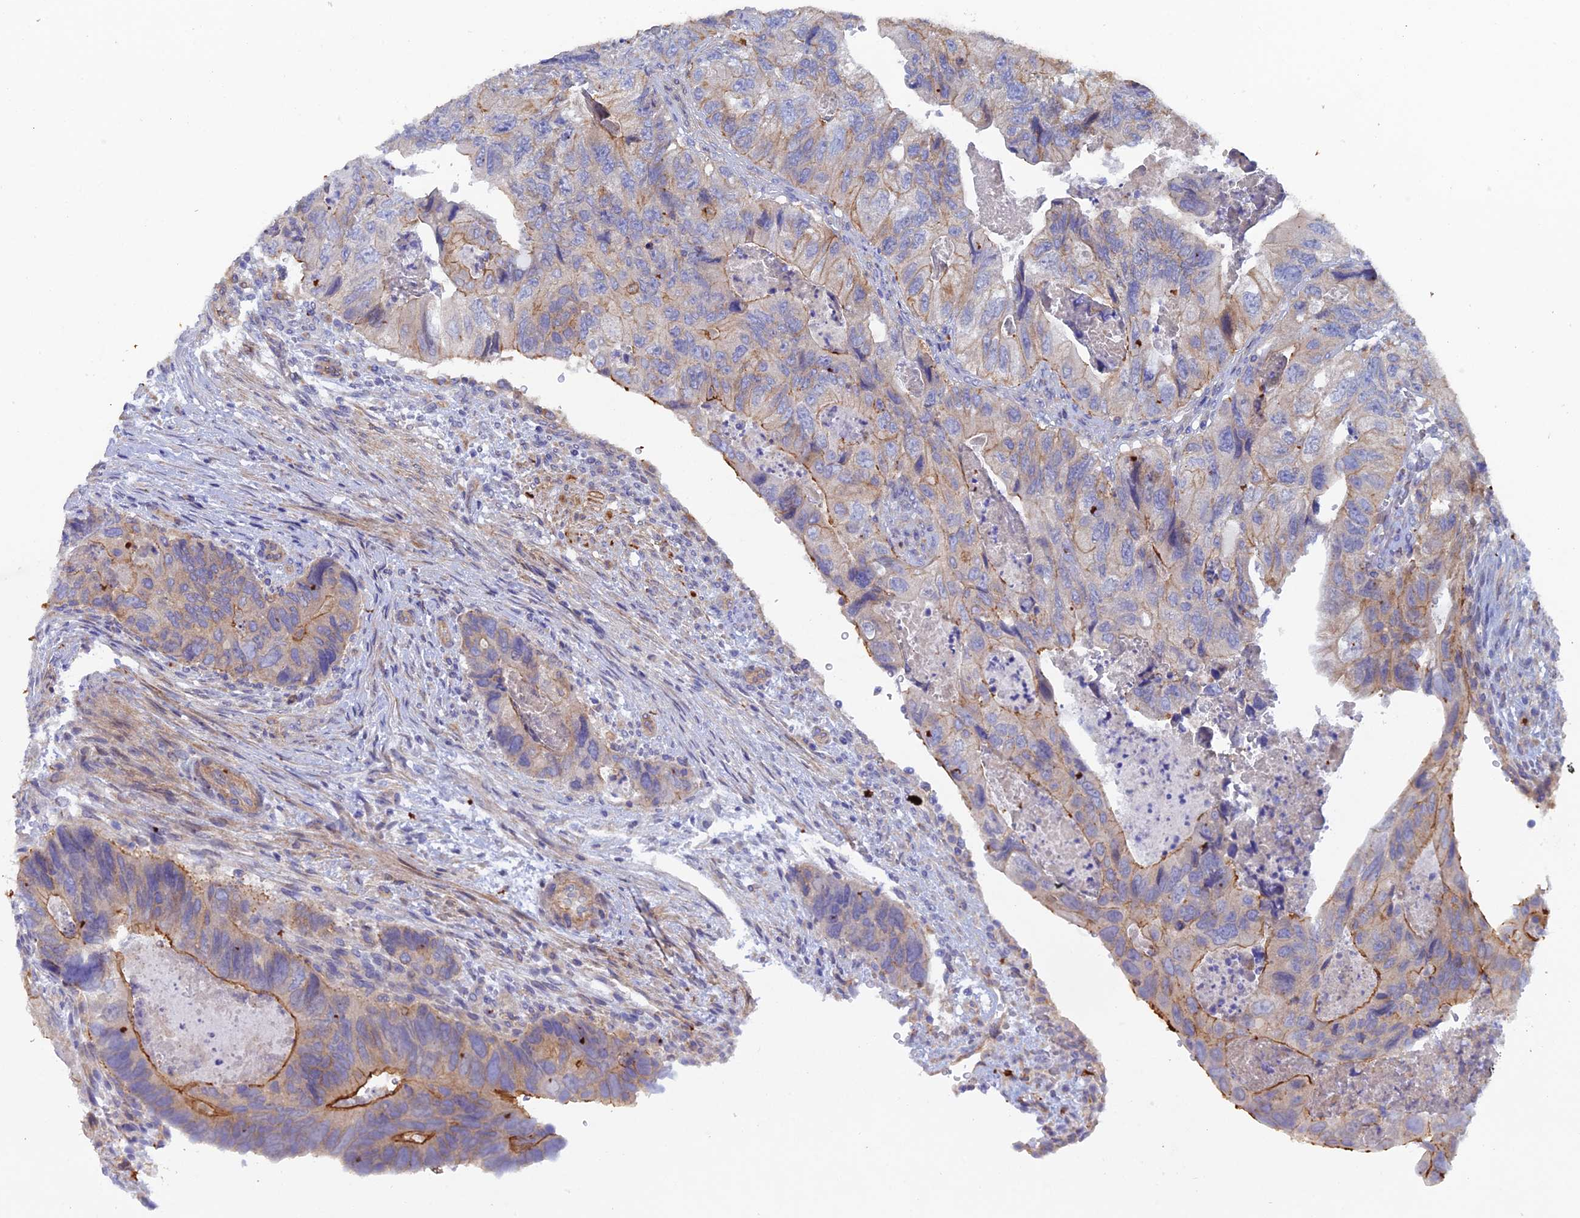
{"staining": {"intensity": "moderate", "quantity": "<25%", "location": "cytoplasmic/membranous"}, "tissue": "colorectal cancer", "cell_type": "Tumor cells", "image_type": "cancer", "snomed": [{"axis": "morphology", "description": "Adenocarcinoma, NOS"}, {"axis": "topography", "description": "Rectum"}], "caption": "Immunohistochemistry image of human adenocarcinoma (colorectal) stained for a protein (brown), which shows low levels of moderate cytoplasmic/membranous positivity in approximately <25% of tumor cells.", "gene": "FZR1", "patient": {"sex": "male", "age": 63}}